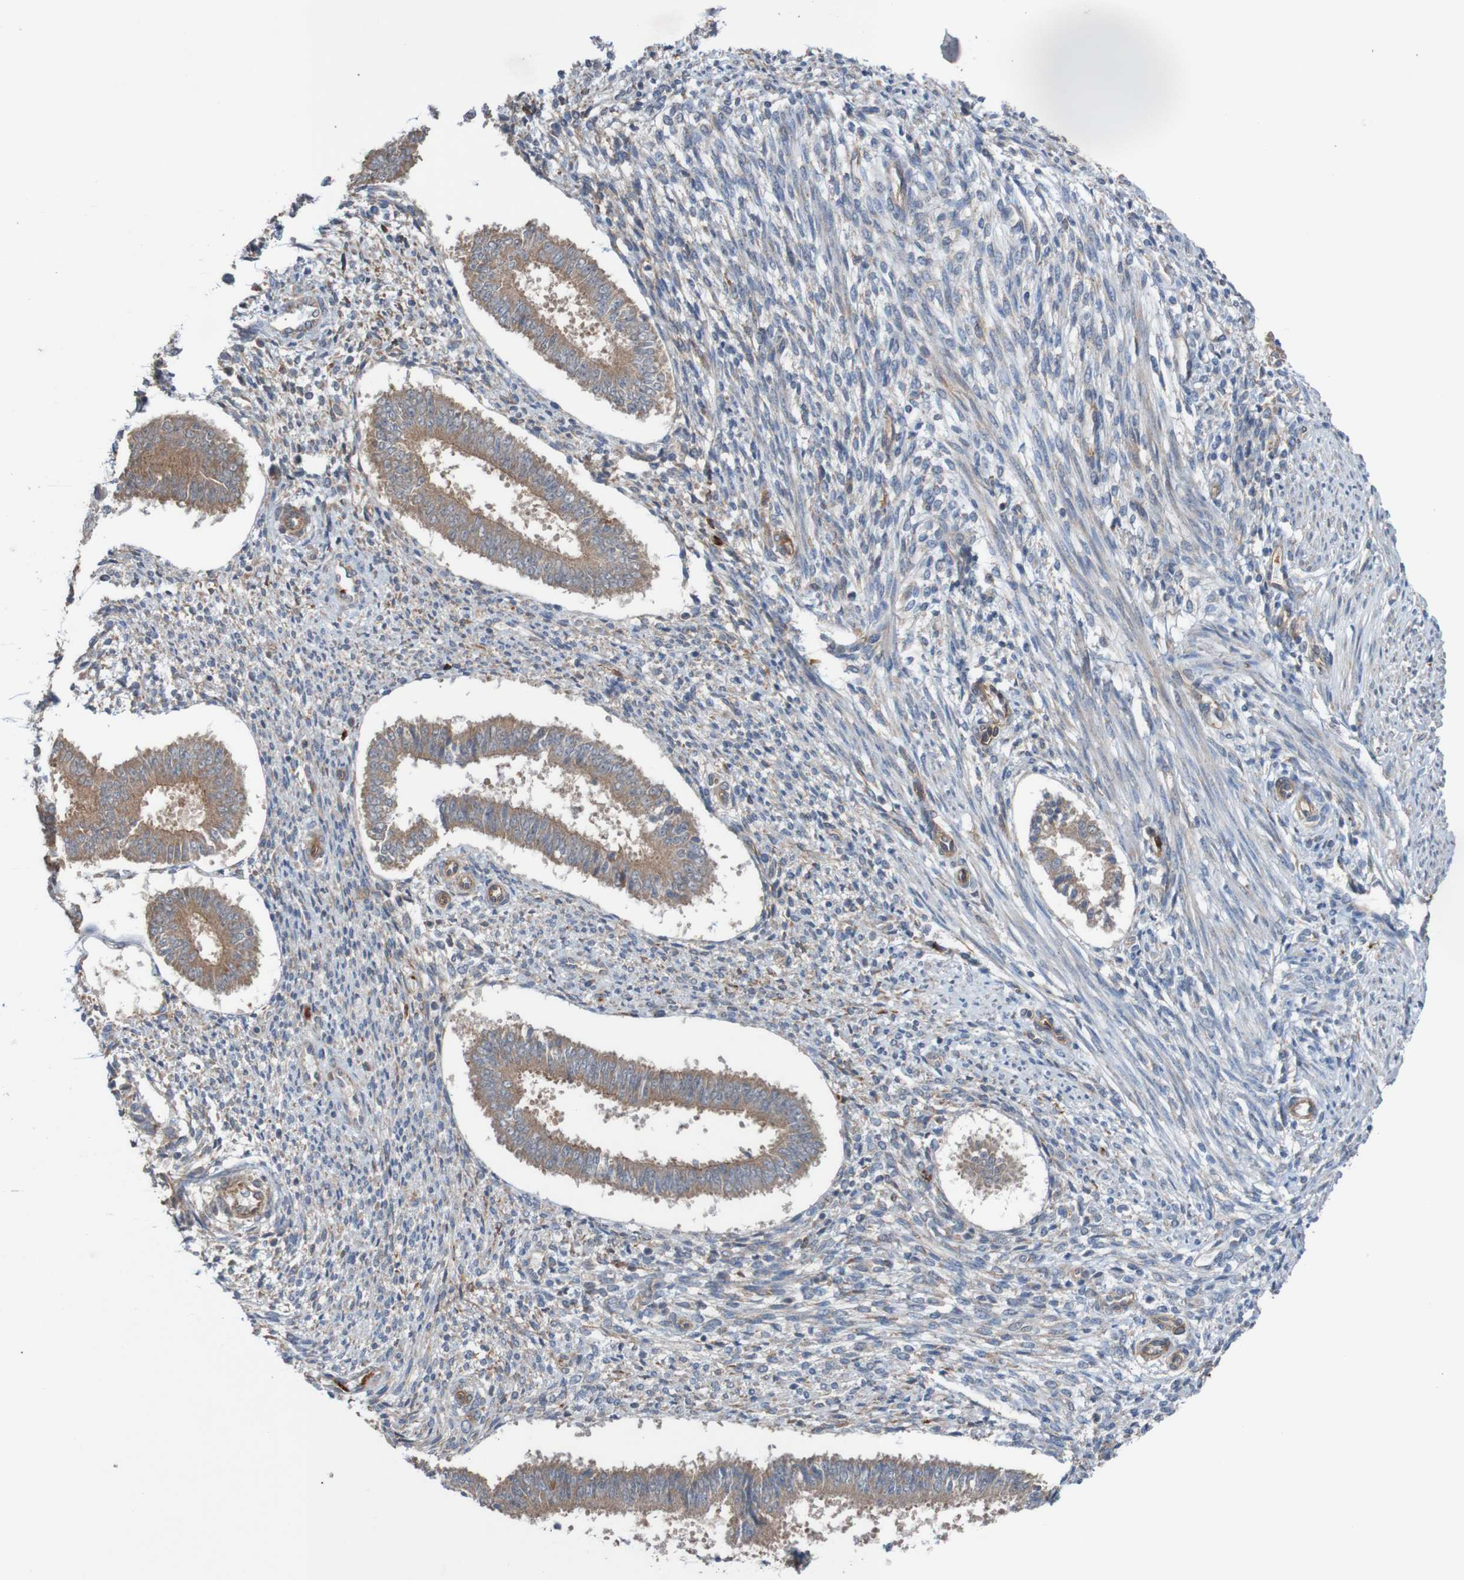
{"staining": {"intensity": "moderate", "quantity": "<25%", "location": "cytoplasmic/membranous"}, "tissue": "endometrium", "cell_type": "Cells in endometrial stroma", "image_type": "normal", "snomed": [{"axis": "morphology", "description": "Normal tissue, NOS"}, {"axis": "topography", "description": "Endometrium"}], "caption": "Endometrium stained for a protein displays moderate cytoplasmic/membranous positivity in cells in endometrial stroma. (brown staining indicates protein expression, while blue staining denotes nuclei).", "gene": "ST8SIA6", "patient": {"sex": "female", "age": 35}}